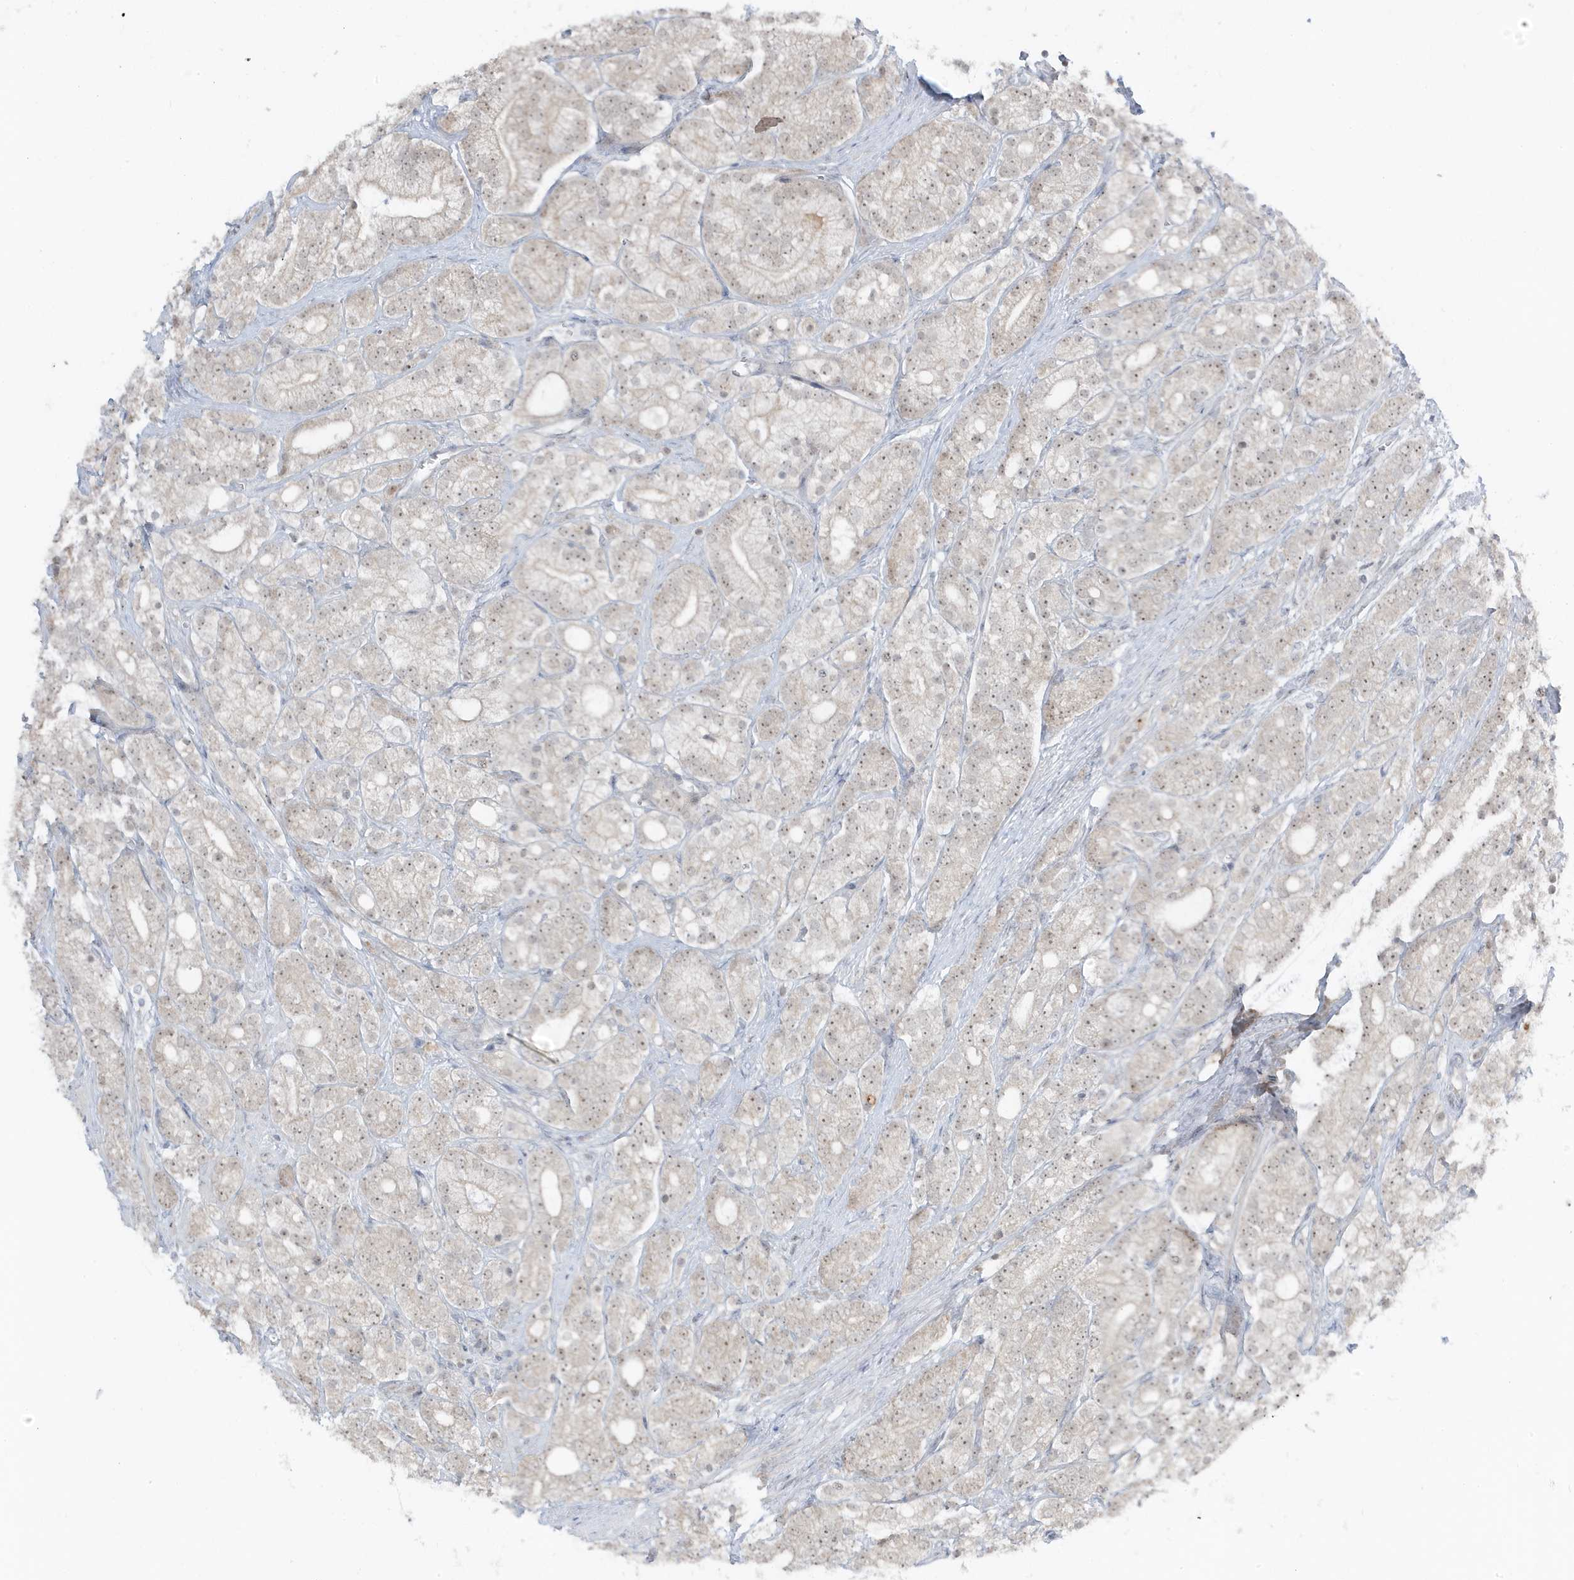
{"staining": {"intensity": "weak", "quantity": "<25%", "location": "nuclear"}, "tissue": "prostate cancer", "cell_type": "Tumor cells", "image_type": "cancer", "snomed": [{"axis": "morphology", "description": "Adenocarcinoma, High grade"}, {"axis": "topography", "description": "Prostate"}], "caption": "Prostate cancer (adenocarcinoma (high-grade)) was stained to show a protein in brown. There is no significant staining in tumor cells.", "gene": "TSEN15", "patient": {"sex": "male", "age": 57}}